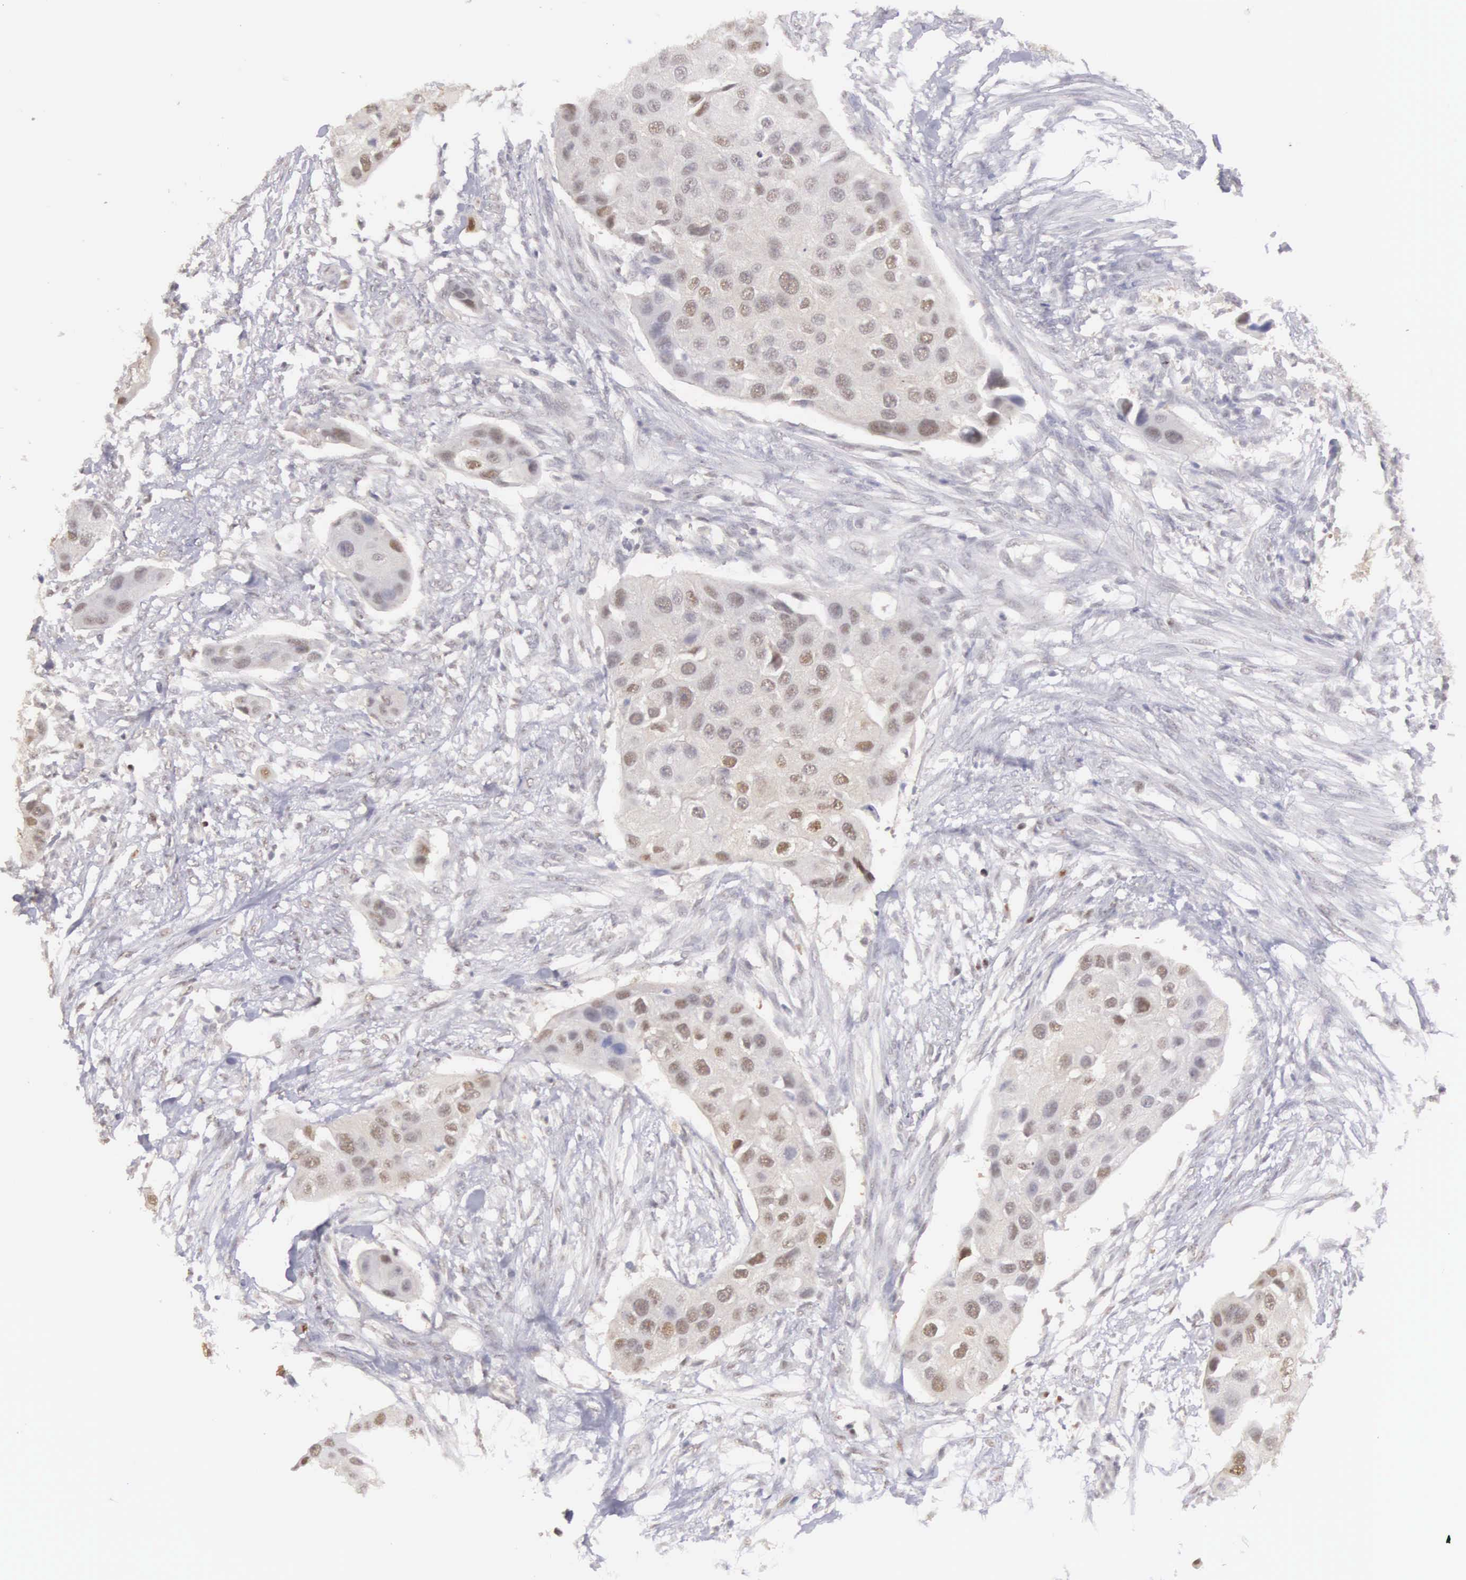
{"staining": {"intensity": "moderate", "quantity": "25%-75%", "location": "nuclear"}, "tissue": "urothelial cancer", "cell_type": "Tumor cells", "image_type": "cancer", "snomed": [{"axis": "morphology", "description": "Urothelial carcinoma, High grade"}, {"axis": "topography", "description": "Urinary bladder"}], "caption": "There is medium levels of moderate nuclear positivity in tumor cells of urothelial cancer, as demonstrated by immunohistochemical staining (brown color).", "gene": "UBA1", "patient": {"sex": "male", "age": 55}}